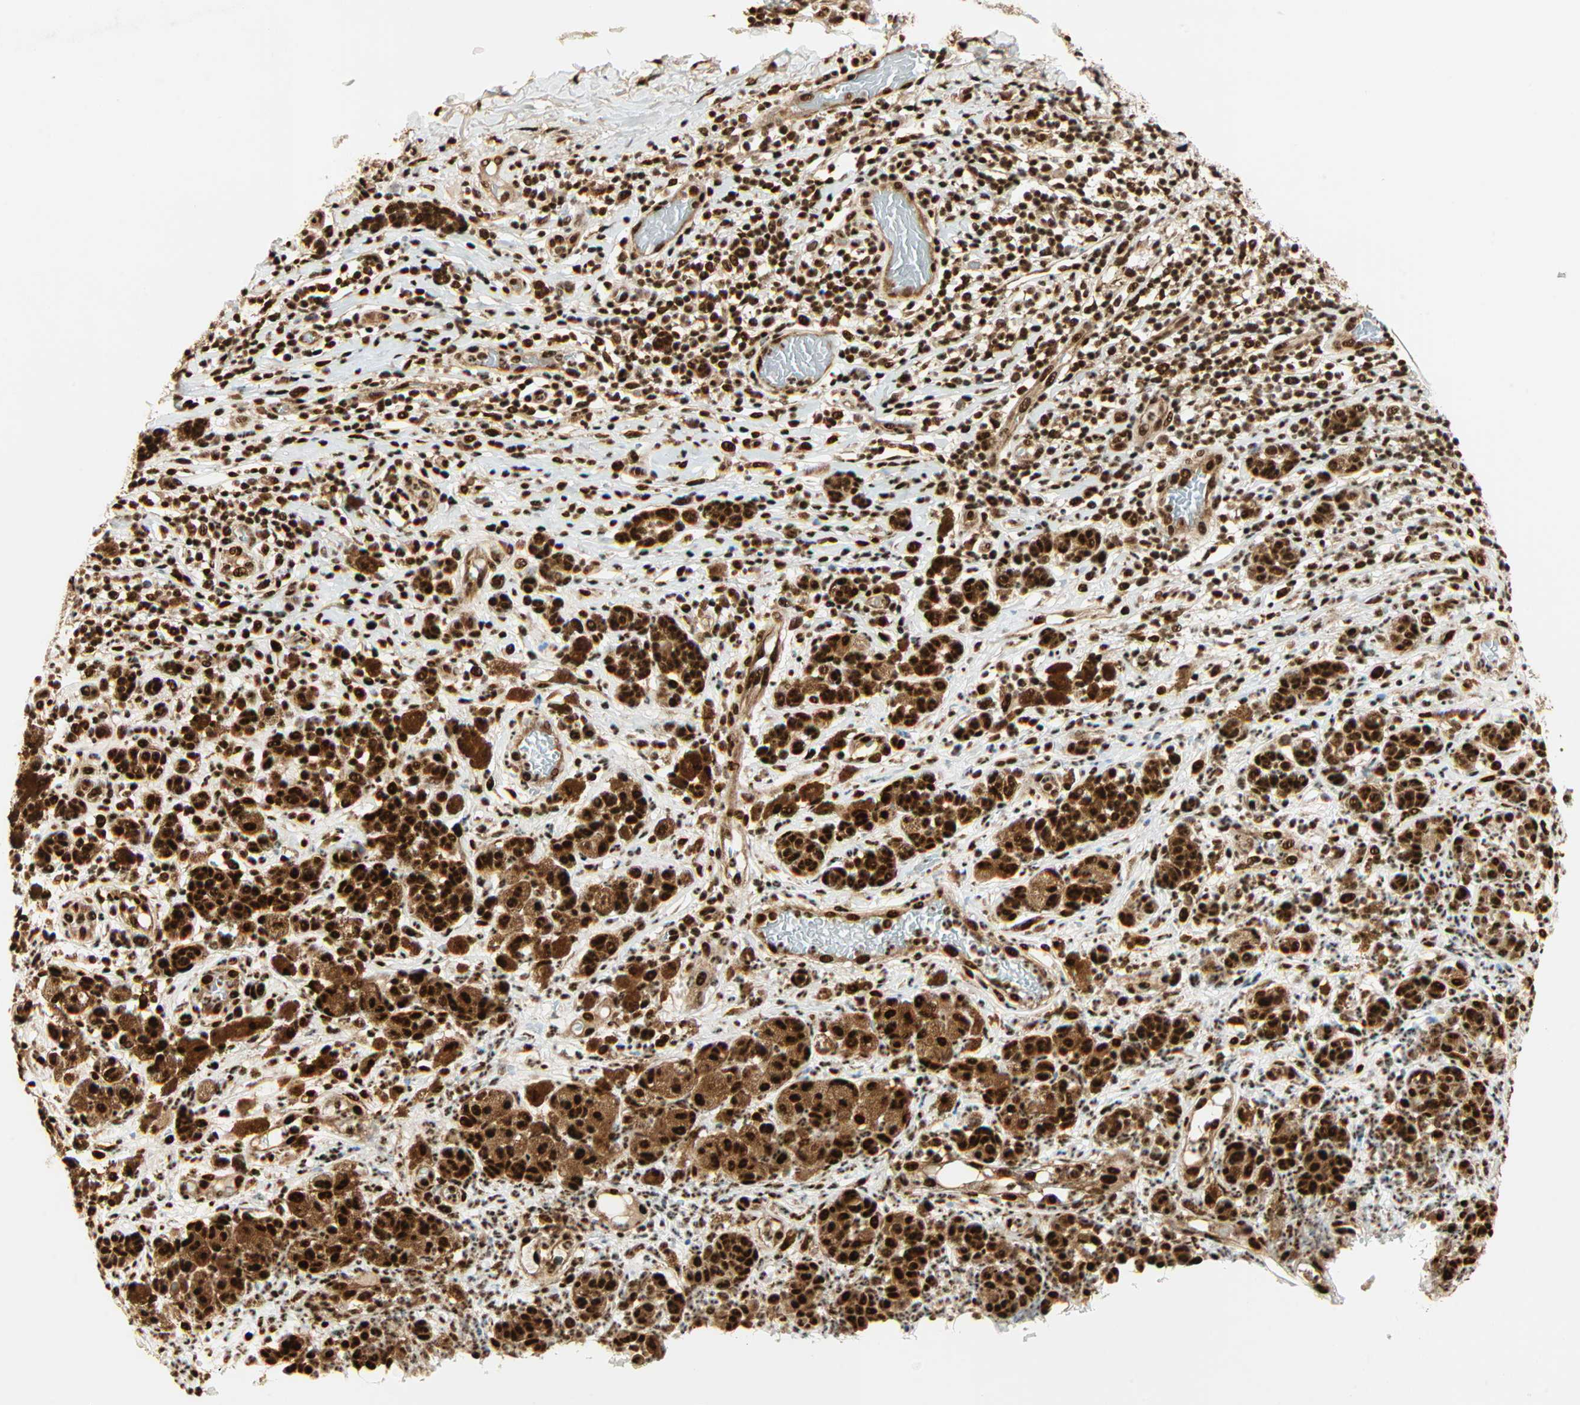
{"staining": {"intensity": "strong", "quantity": ">75%", "location": "cytoplasmic/membranous,nuclear"}, "tissue": "melanoma", "cell_type": "Tumor cells", "image_type": "cancer", "snomed": [{"axis": "morphology", "description": "Malignant melanoma, NOS"}, {"axis": "topography", "description": "Skin"}], "caption": "IHC micrograph of neoplastic tissue: human malignant melanoma stained using immunohistochemistry (IHC) exhibits high levels of strong protein expression localized specifically in the cytoplasmic/membranous and nuclear of tumor cells, appearing as a cytoplasmic/membranous and nuclear brown color.", "gene": "PNPLA6", "patient": {"sex": "male", "age": 64}}